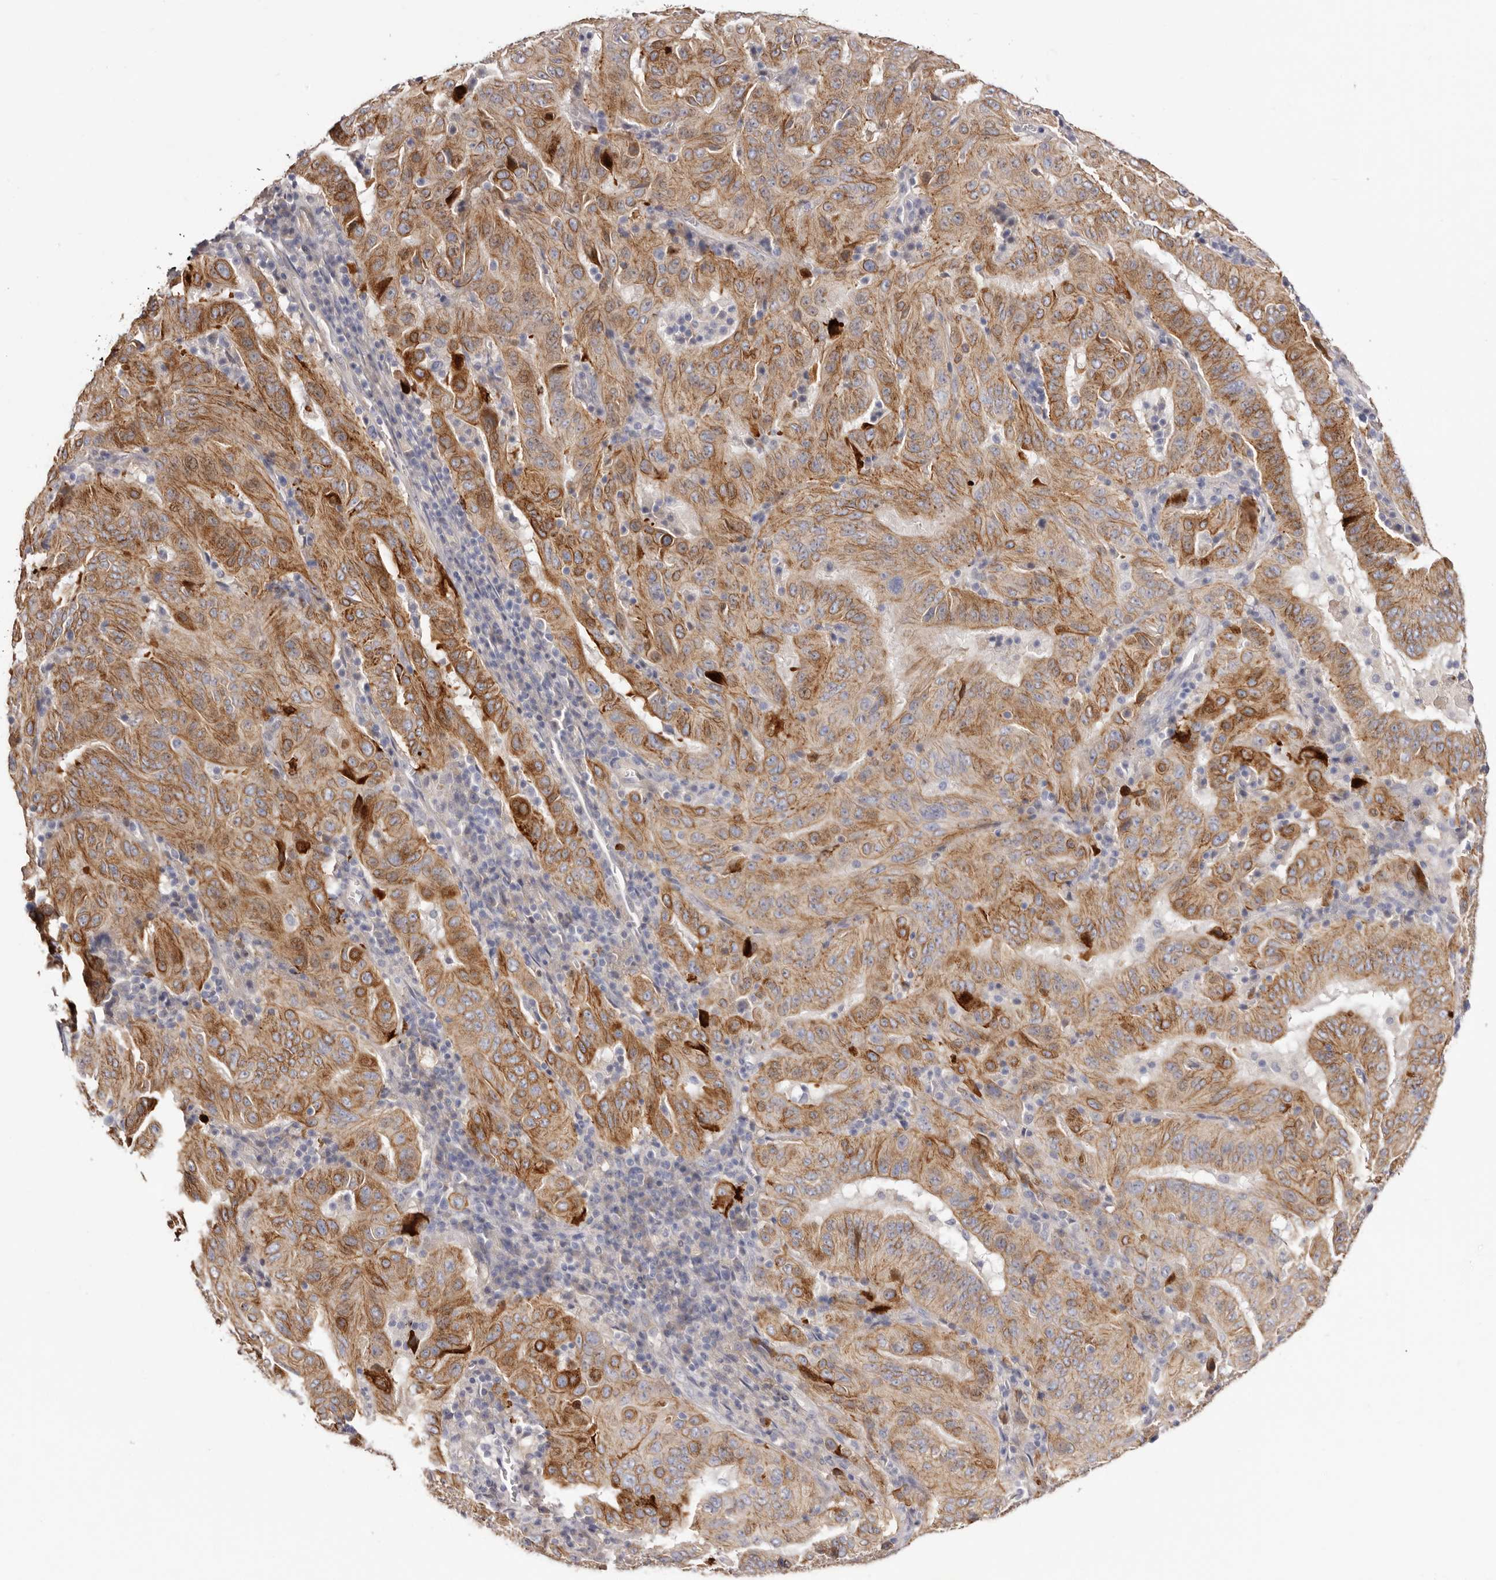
{"staining": {"intensity": "moderate", "quantity": ">75%", "location": "cytoplasmic/membranous"}, "tissue": "pancreatic cancer", "cell_type": "Tumor cells", "image_type": "cancer", "snomed": [{"axis": "morphology", "description": "Adenocarcinoma, NOS"}, {"axis": "topography", "description": "Pancreas"}], "caption": "DAB immunohistochemical staining of human pancreatic adenocarcinoma displays moderate cytoplasmic/membranous protein expression in approximately >75% of tumor cells.", "gene": "STK16", "patient": {"sex": "male", "age": 63}}